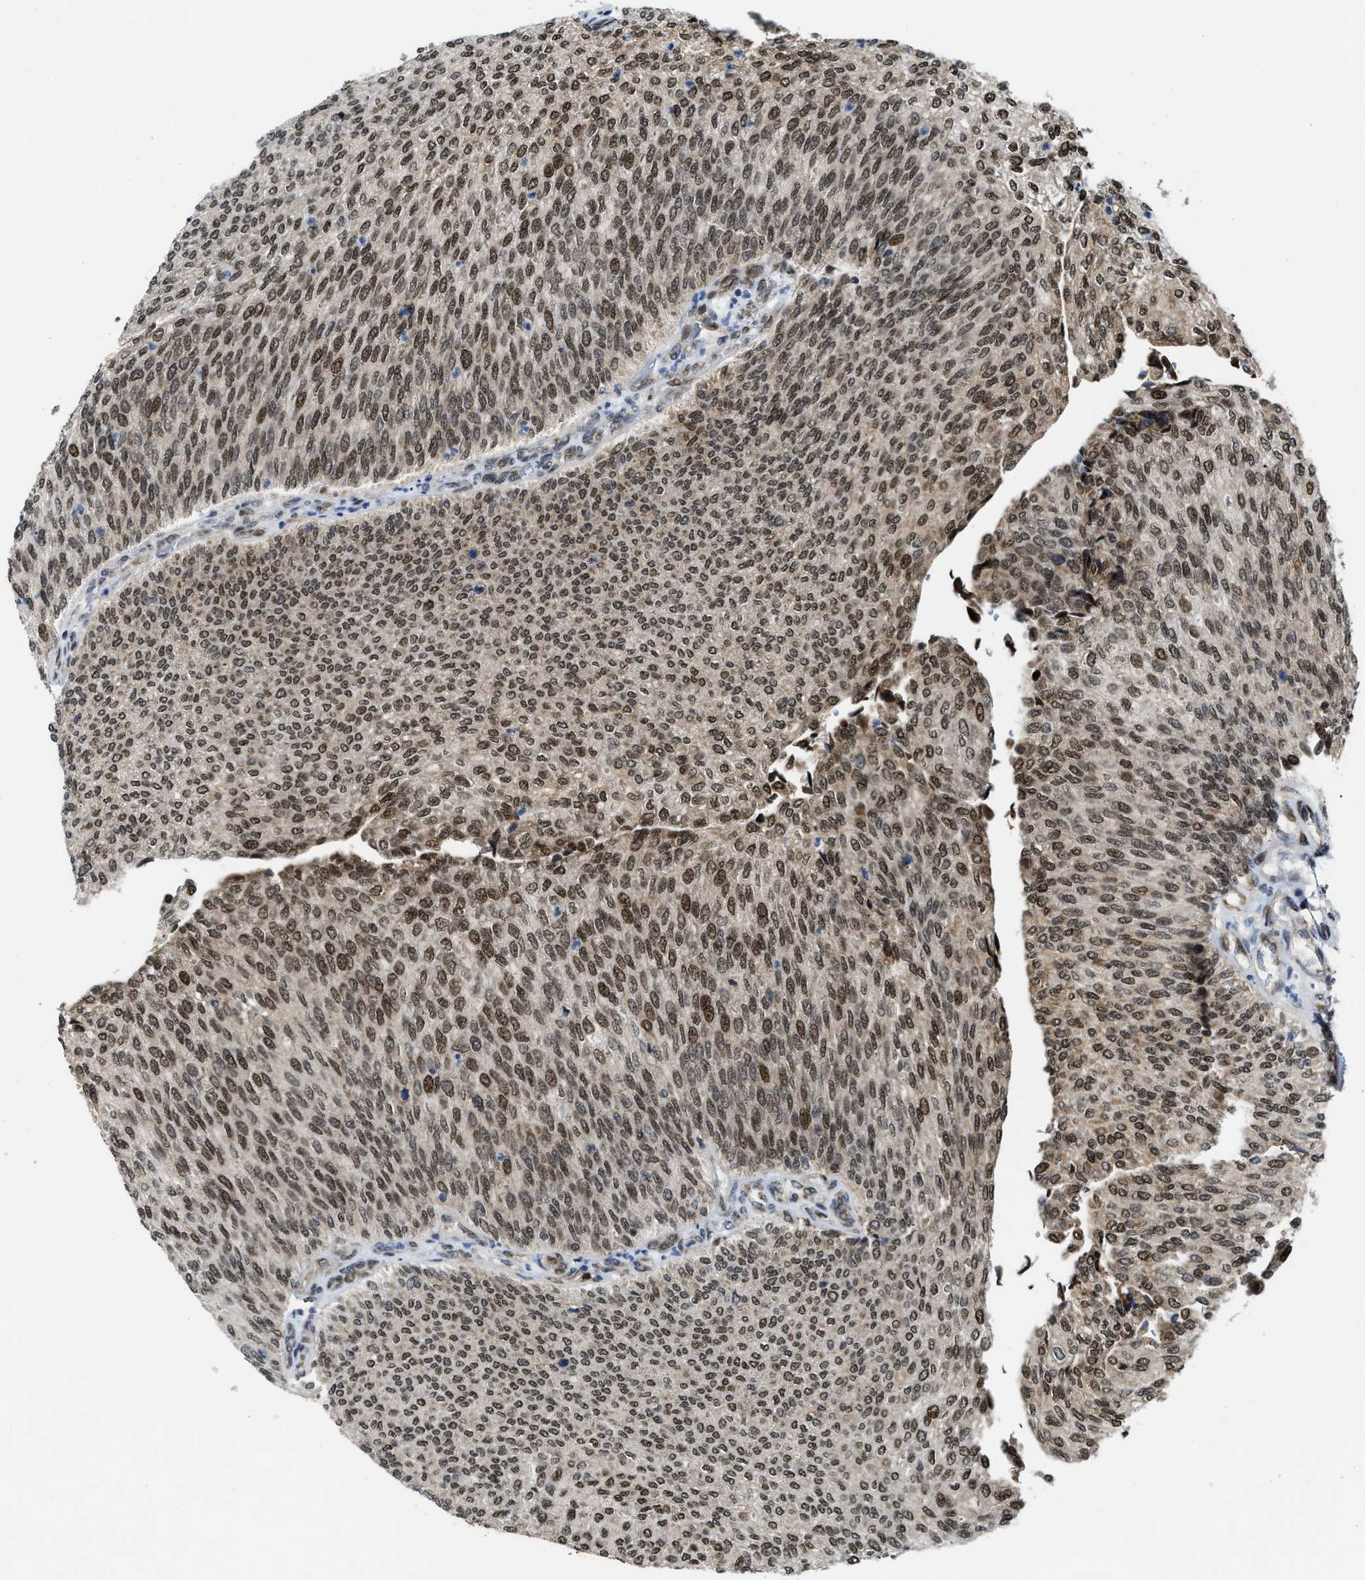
{"staining": {"intensity": "moderate", "quantity": ">75%", "location": "nuclear"}, "tissue": "urothelial cancer", "cell_type": "Tumor cells", "image_type": "cancer", "snomed": [{"axis": "morphology", "description": "Urothelial carcinoma, Low grade"}, {"axis": "topography", "description": "Urinary bladder"}], "caption": "The photomicrograph reveals staining of urothelial cancer, revealing moderate nuclear protein expression (brown color) within tumor cells.", "gene": "ZNF250", "patient": {"sex": "female", "age": 79}}